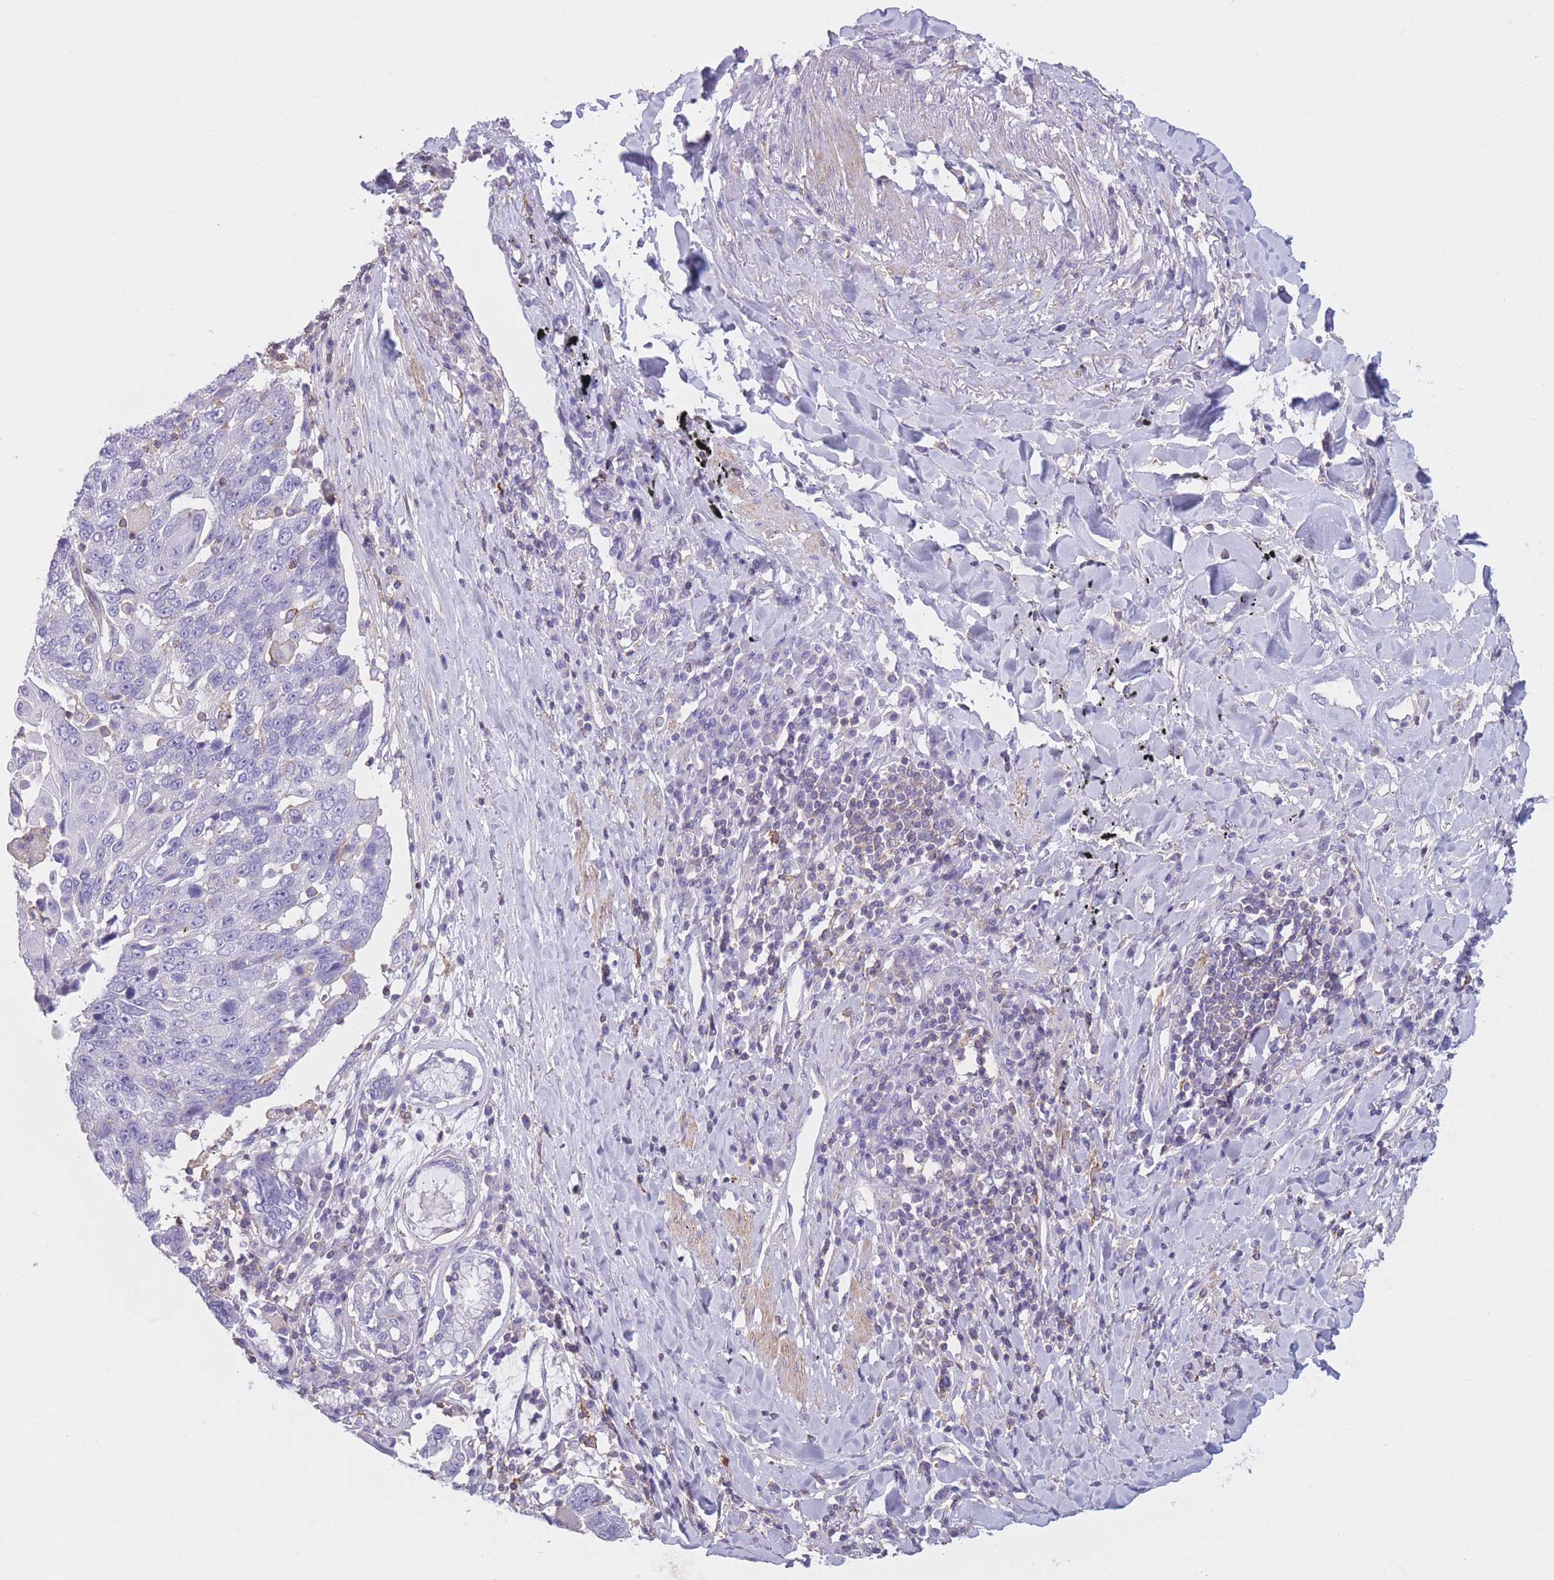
{"staining": {"intensity": "negative", "quantity": "none", "location": "none"}, "tissue": "lung cancer", "cell_type": "Tumor cells", "image_type": "cancer", "snomed": [{"axis": "morphology", "description": "Squamous cell carcinoma, NOS"}, {"axis": "topography", "description": "Lung"}], "caption": "DAB immunohistochemical staining of lung squamous cell carcinoma displays no significant expression in tumor cells.", "gene": "PDHA1", "patient": {"sex": "male", "age": 66}}